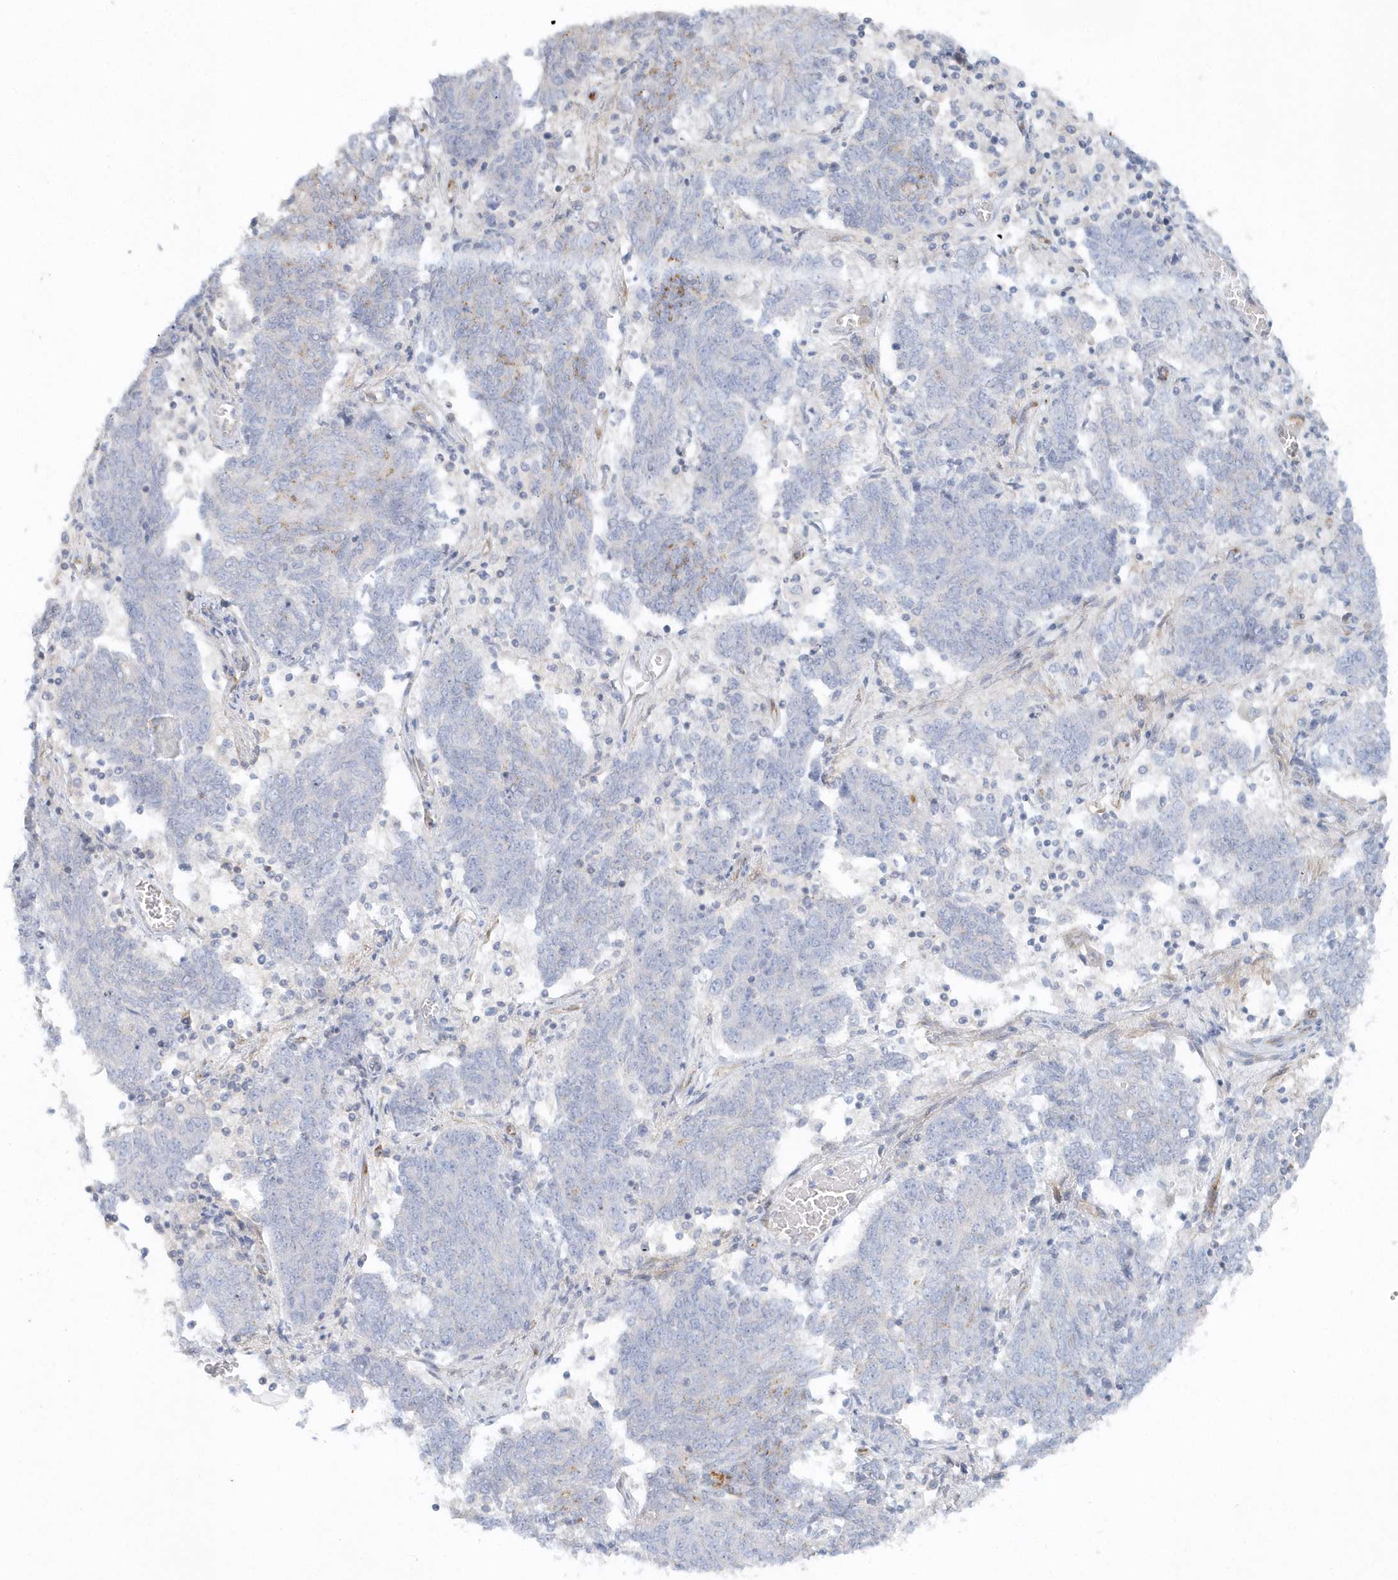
{"staining": {"intensity": "negative", "quantity": "none", "location": "none"}, "tissue": "endometrial cancer", "cell_type": "Tumor cells", "image_type": "cancer", "snomed": [{"axis": "morphology", "description": "Adenocarcinoma, NOS"}, {"axis": "topography", "description": "Endometrium"}], "caption": "High power microscopy image of an IHC micrograph of endometrial cancer, revealing no significant expression in tumor cells.", "gene": "DNAH1", "patient": {"sex": "female", "age": 80}}